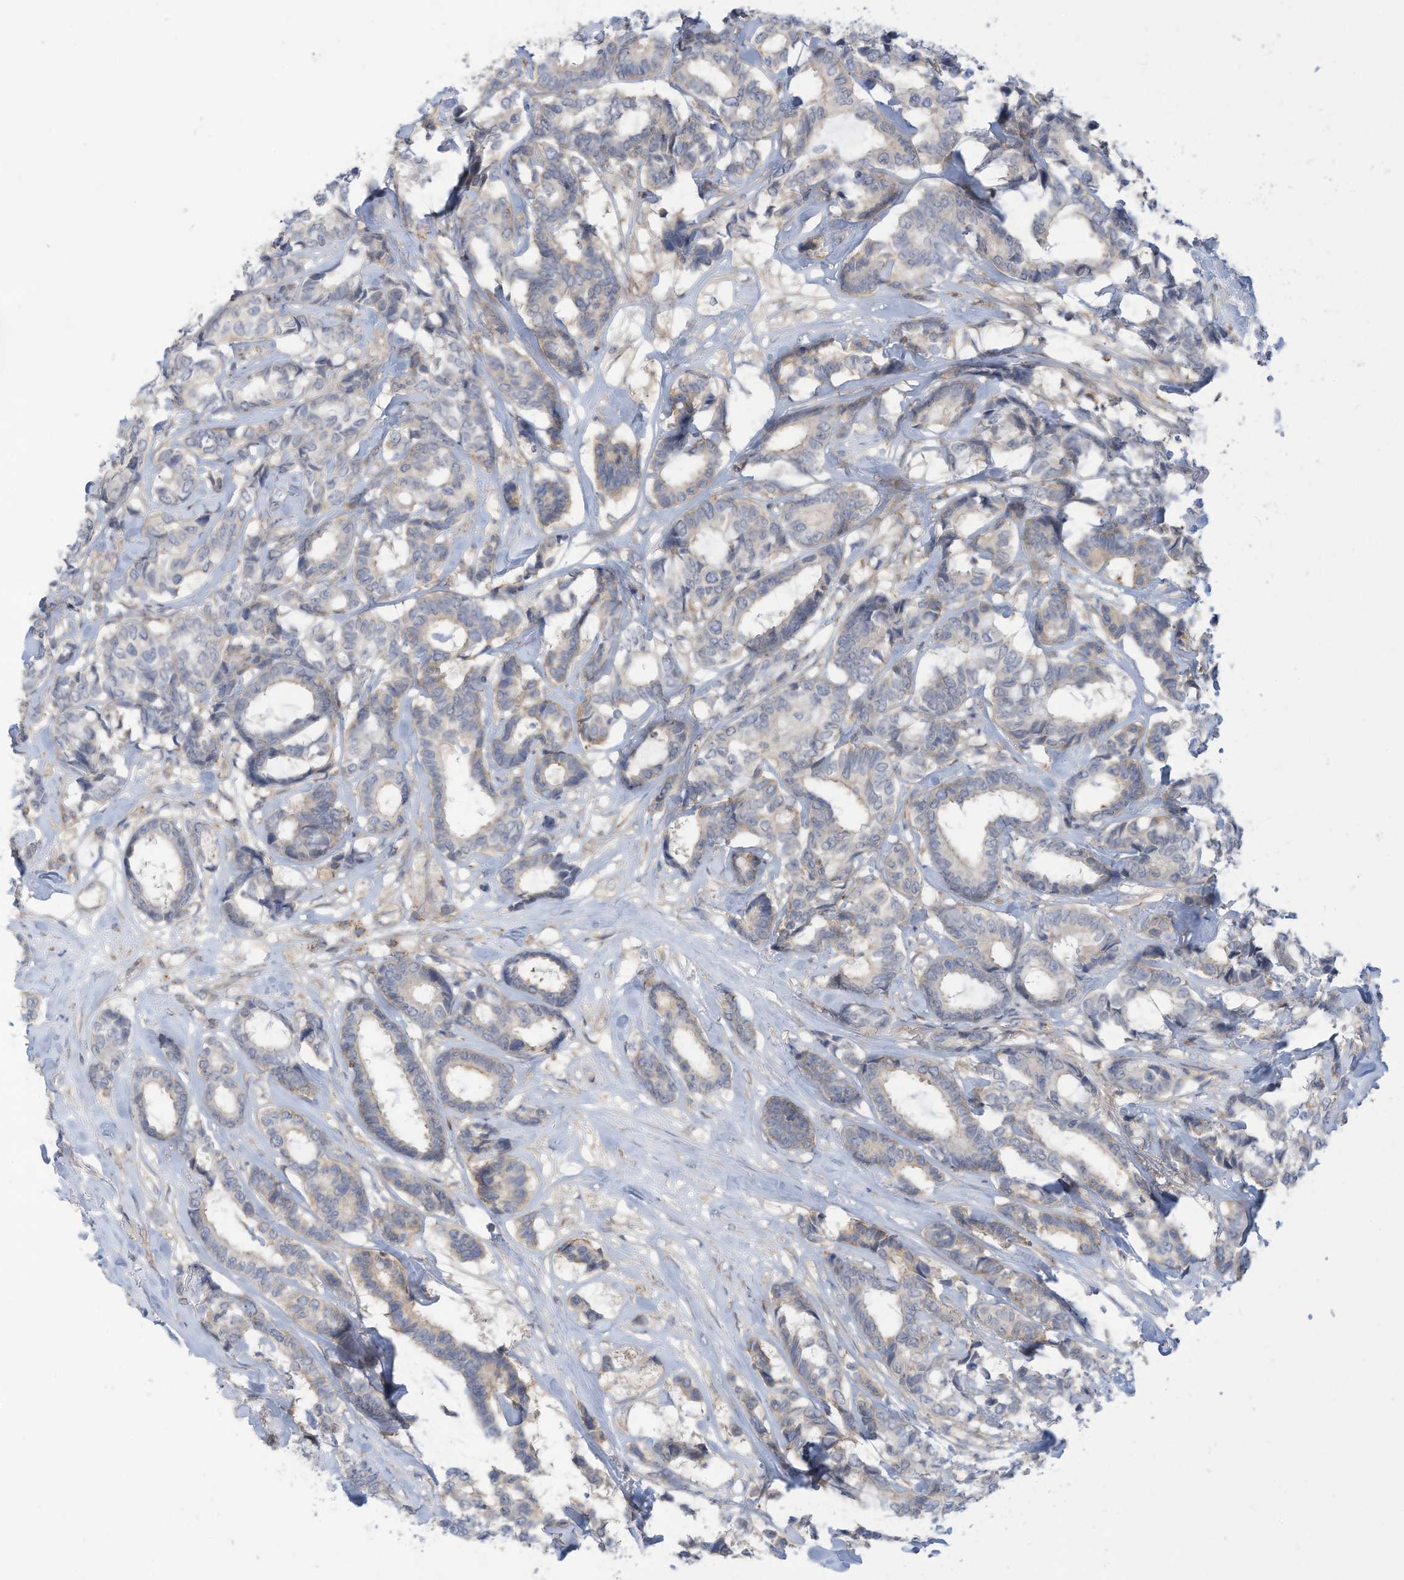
{"staining": {"intensity": "negative", "quantity": "none", "location": "none"}, "tissue": "breast cancer", "cell_type": "Tumor cells", "image_type": "cancer", "snomed": [{"axis": "morphology", "description": "Duct carcinoma"}, {"axis": "topography", "description": "Breast"}], "caption": "This is a histopathology image of immunohistochemistry staining of breast cancer, which shows no expression in tumor cells.", "gene": "ADAT2", "patient": {"sex": "female", "age": 87}}